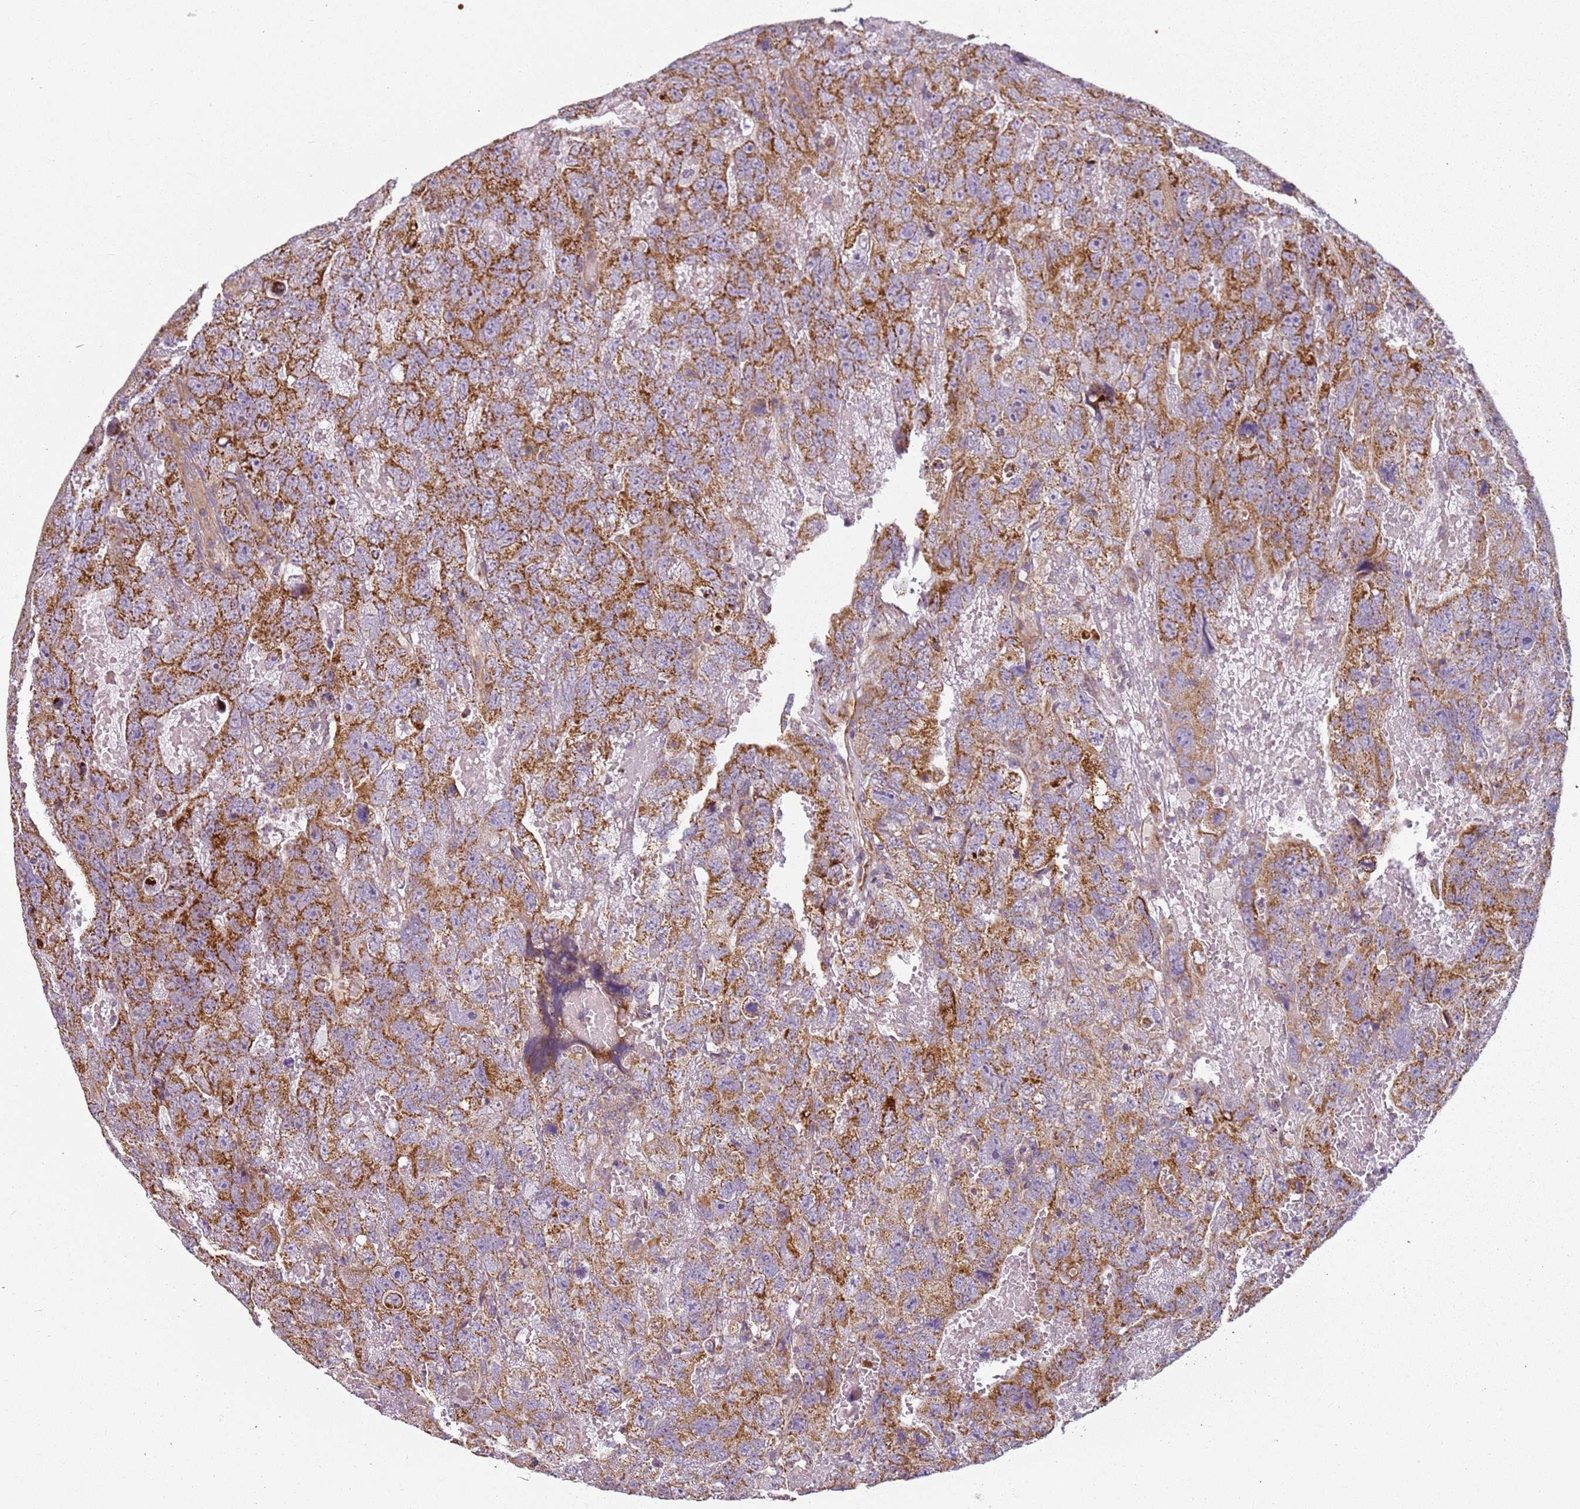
{"staining": {"intensity": "strong", "quantity": ">75%", "location": "cytoplasmic/membranous"}, "tissue": "testis cancer", "cell_type": "Tumor cells", "image_type": "cancer", "snomed": [{"axis": "morphology", "description": "Carcinoma, Embryonal, NOS"}, {"axis": "topography", "description": "Testis"}], "caption": "Tumor cells demonstrate high levels of strong cytoplasmic/membranous positivity in about >75% of cells in testis embryonal carcinoma.", "gene": "TMEM200C", "patient": {"sex": "male", "age": 45}}